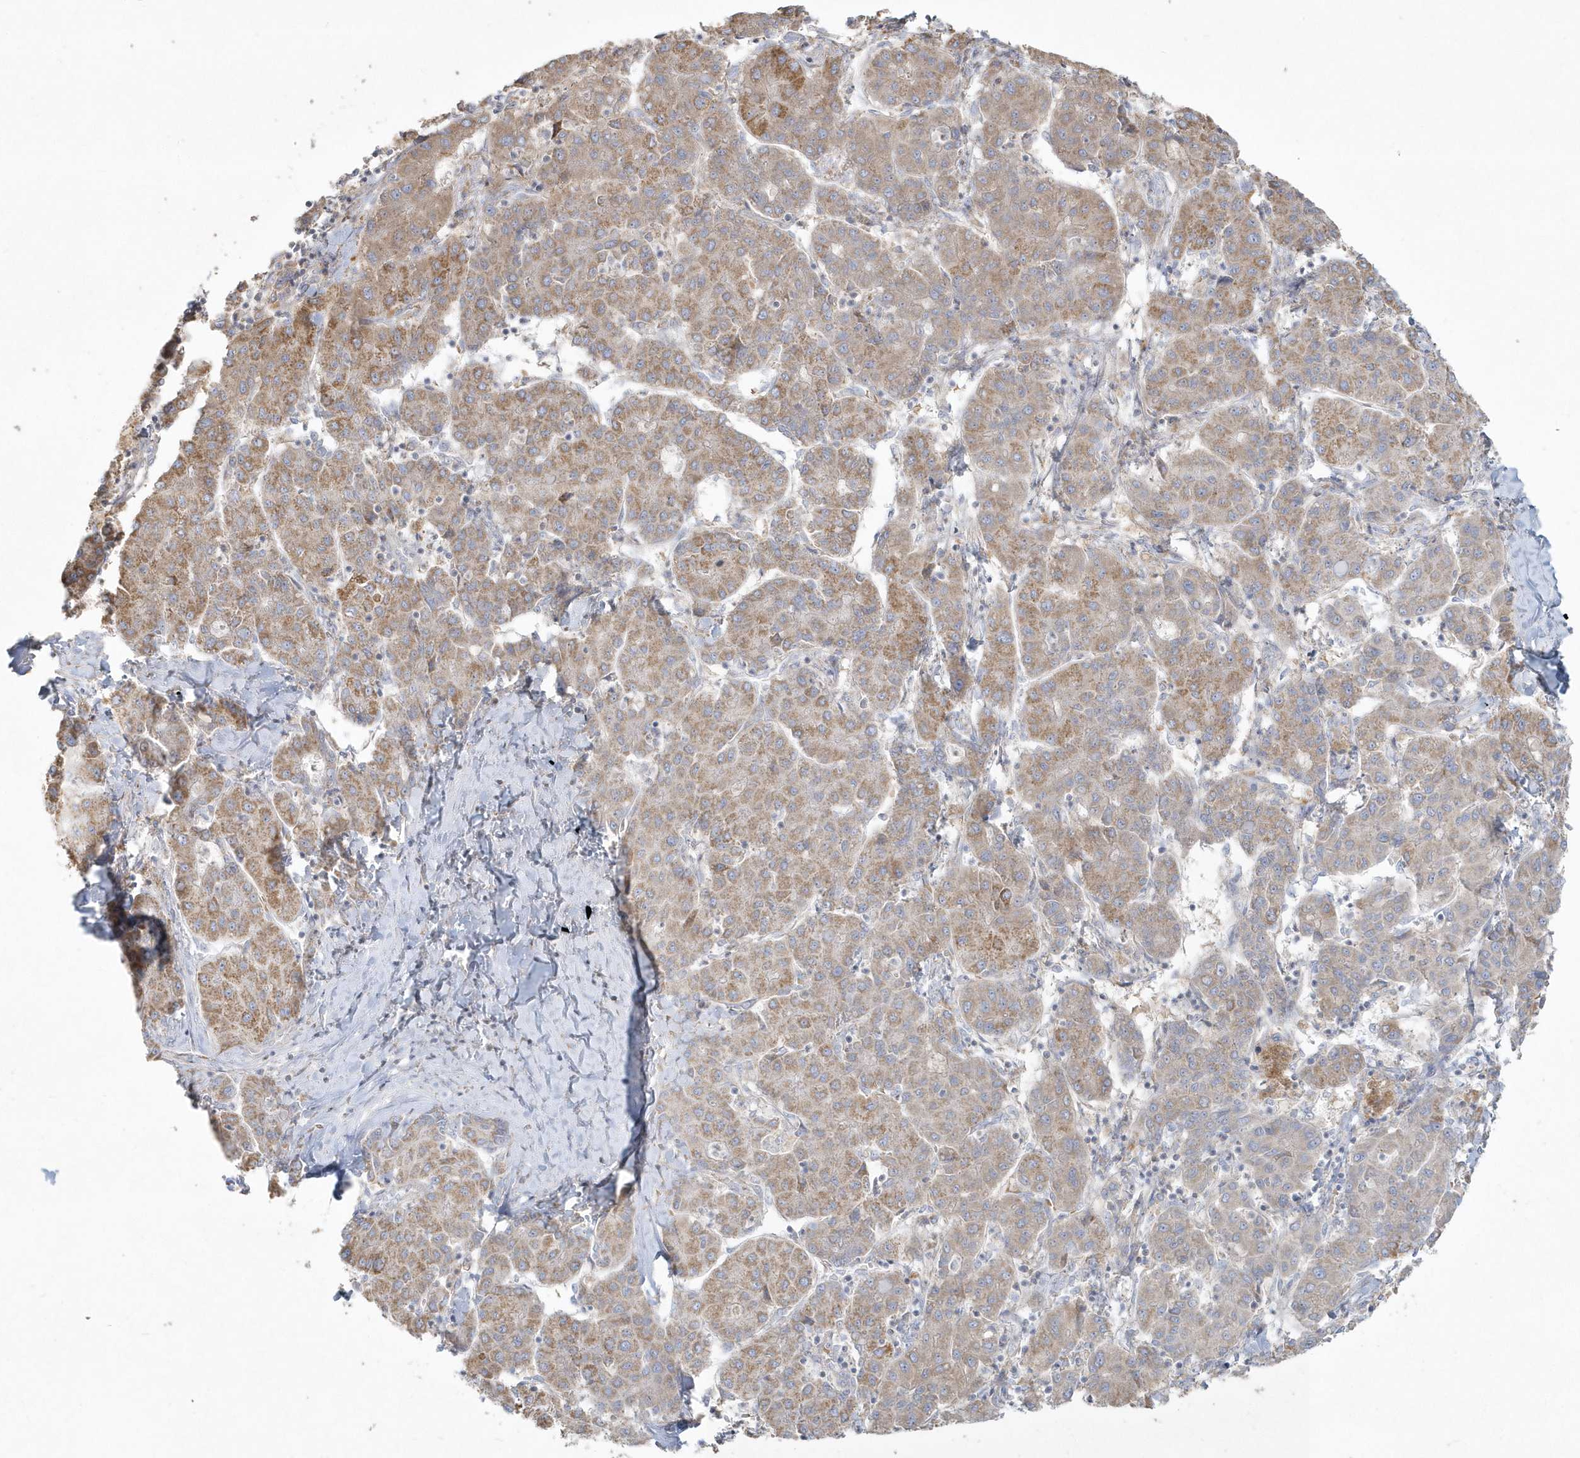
{"staining": {"intensity": "moderate", "quantity": ">75%", "location": "cytoplasmic/membranous"}, "tissue": "liver cancer", "cell_type": "Tumor cells", "image_type": "cancer", "snomed": [{"axis": "morphology", "description": "Carcinoma, Hepatocellular, NOS"}, {"axis": "topography", "description": "Liver"}], "caption": "Protein analysis of hepatocellular carcinoma (liver) tissue displays moderate cytoplasmic/membranous positivity in approximately >75% of tumor cells.", "gene": "BLTP3A", "patient": {"sex": "male", "age": 65}}